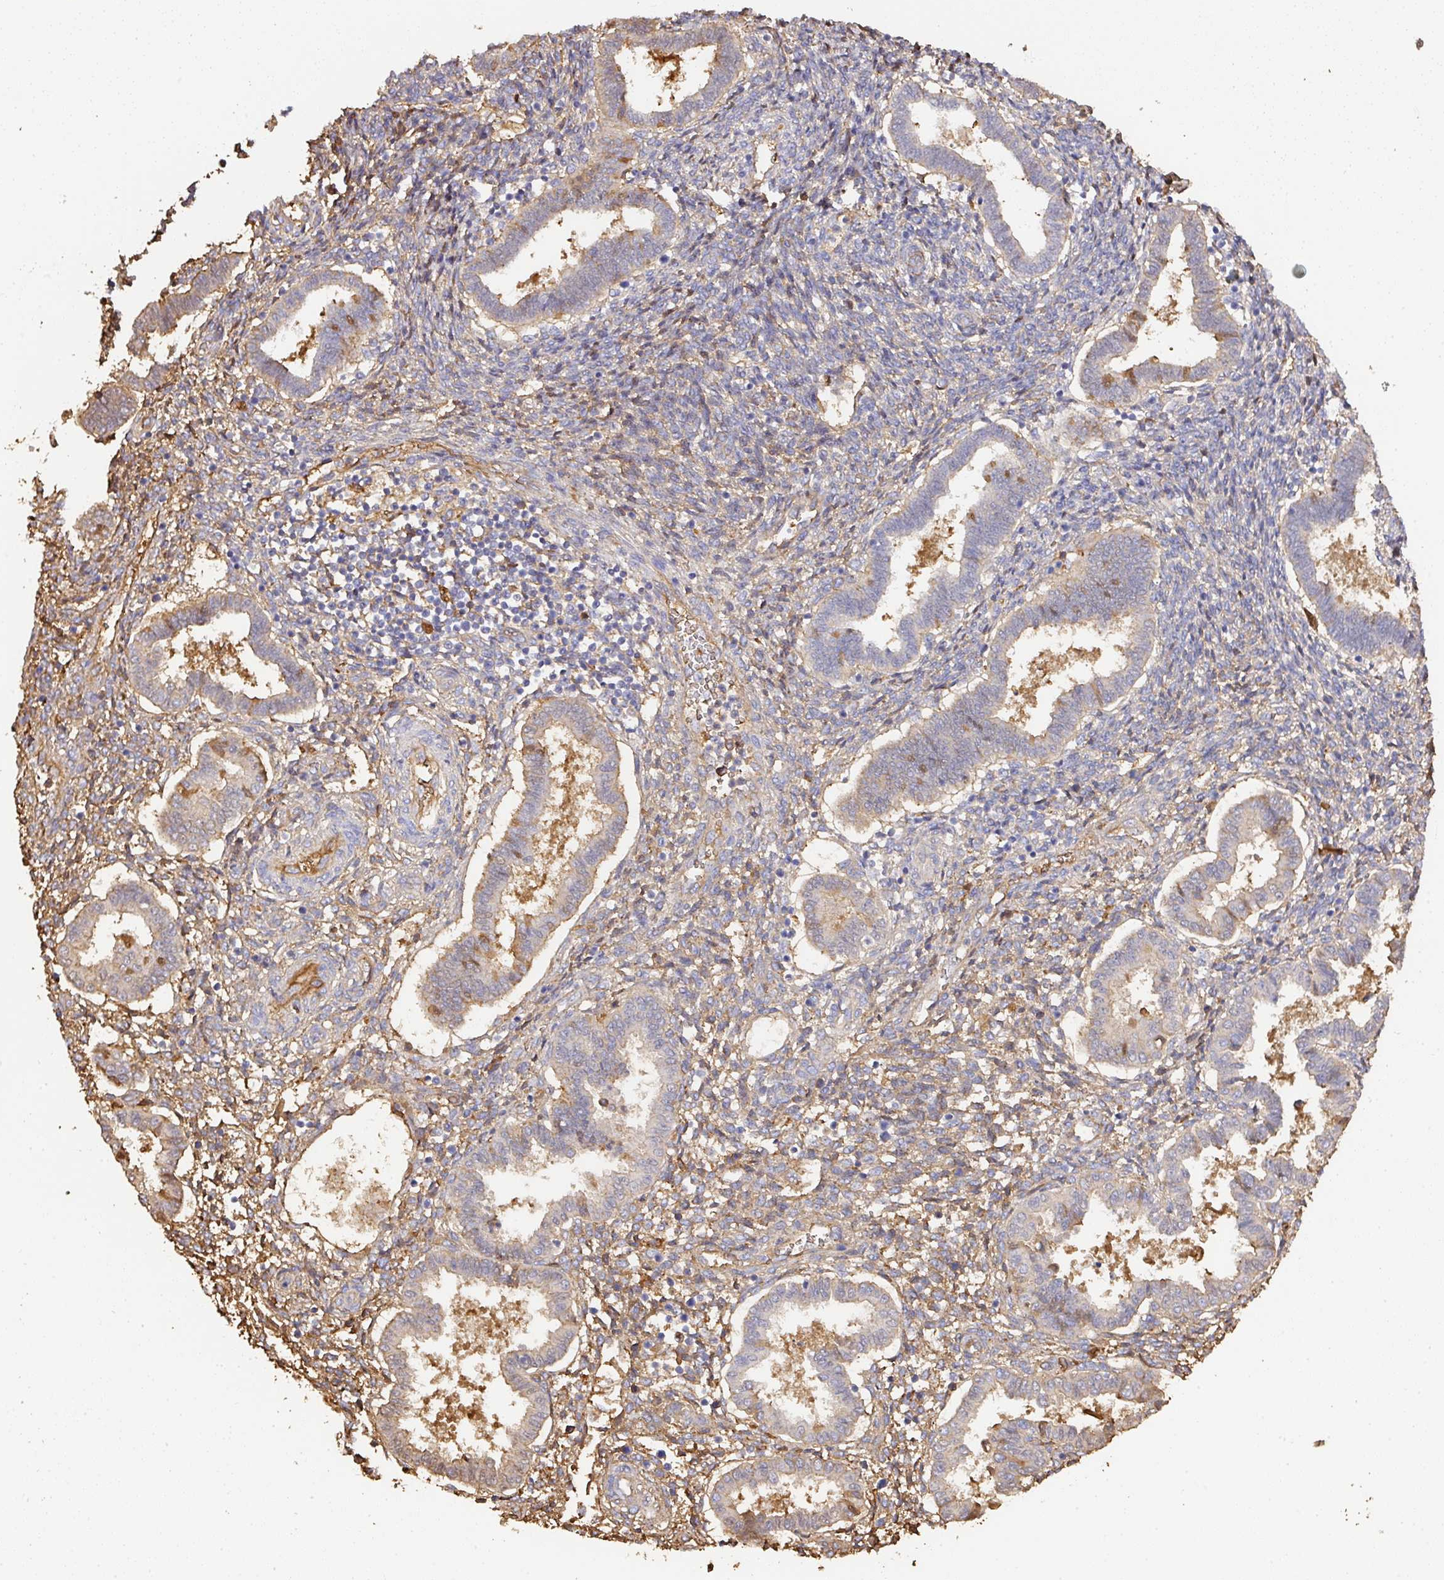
{"staining": {"intensity": "weak", "quantity": "<25%", "location": "cytoplasmic/membranous"}, "tissue": "endometrium", "cell_type": "Cells in endometrial stroma", "image_type": "normal", "snomed": [{"axis": "morphology", "description": "Normal tissue, NOS"}, {"axis": "topography", "description": "Endometrium"}], "caption": "Immunohistochemical staining of normal human endometrium exhibits no significant expression in cells in endometrial stroma.", "gene": "ALB", "patient": {"sex": "female", "age": 24}}